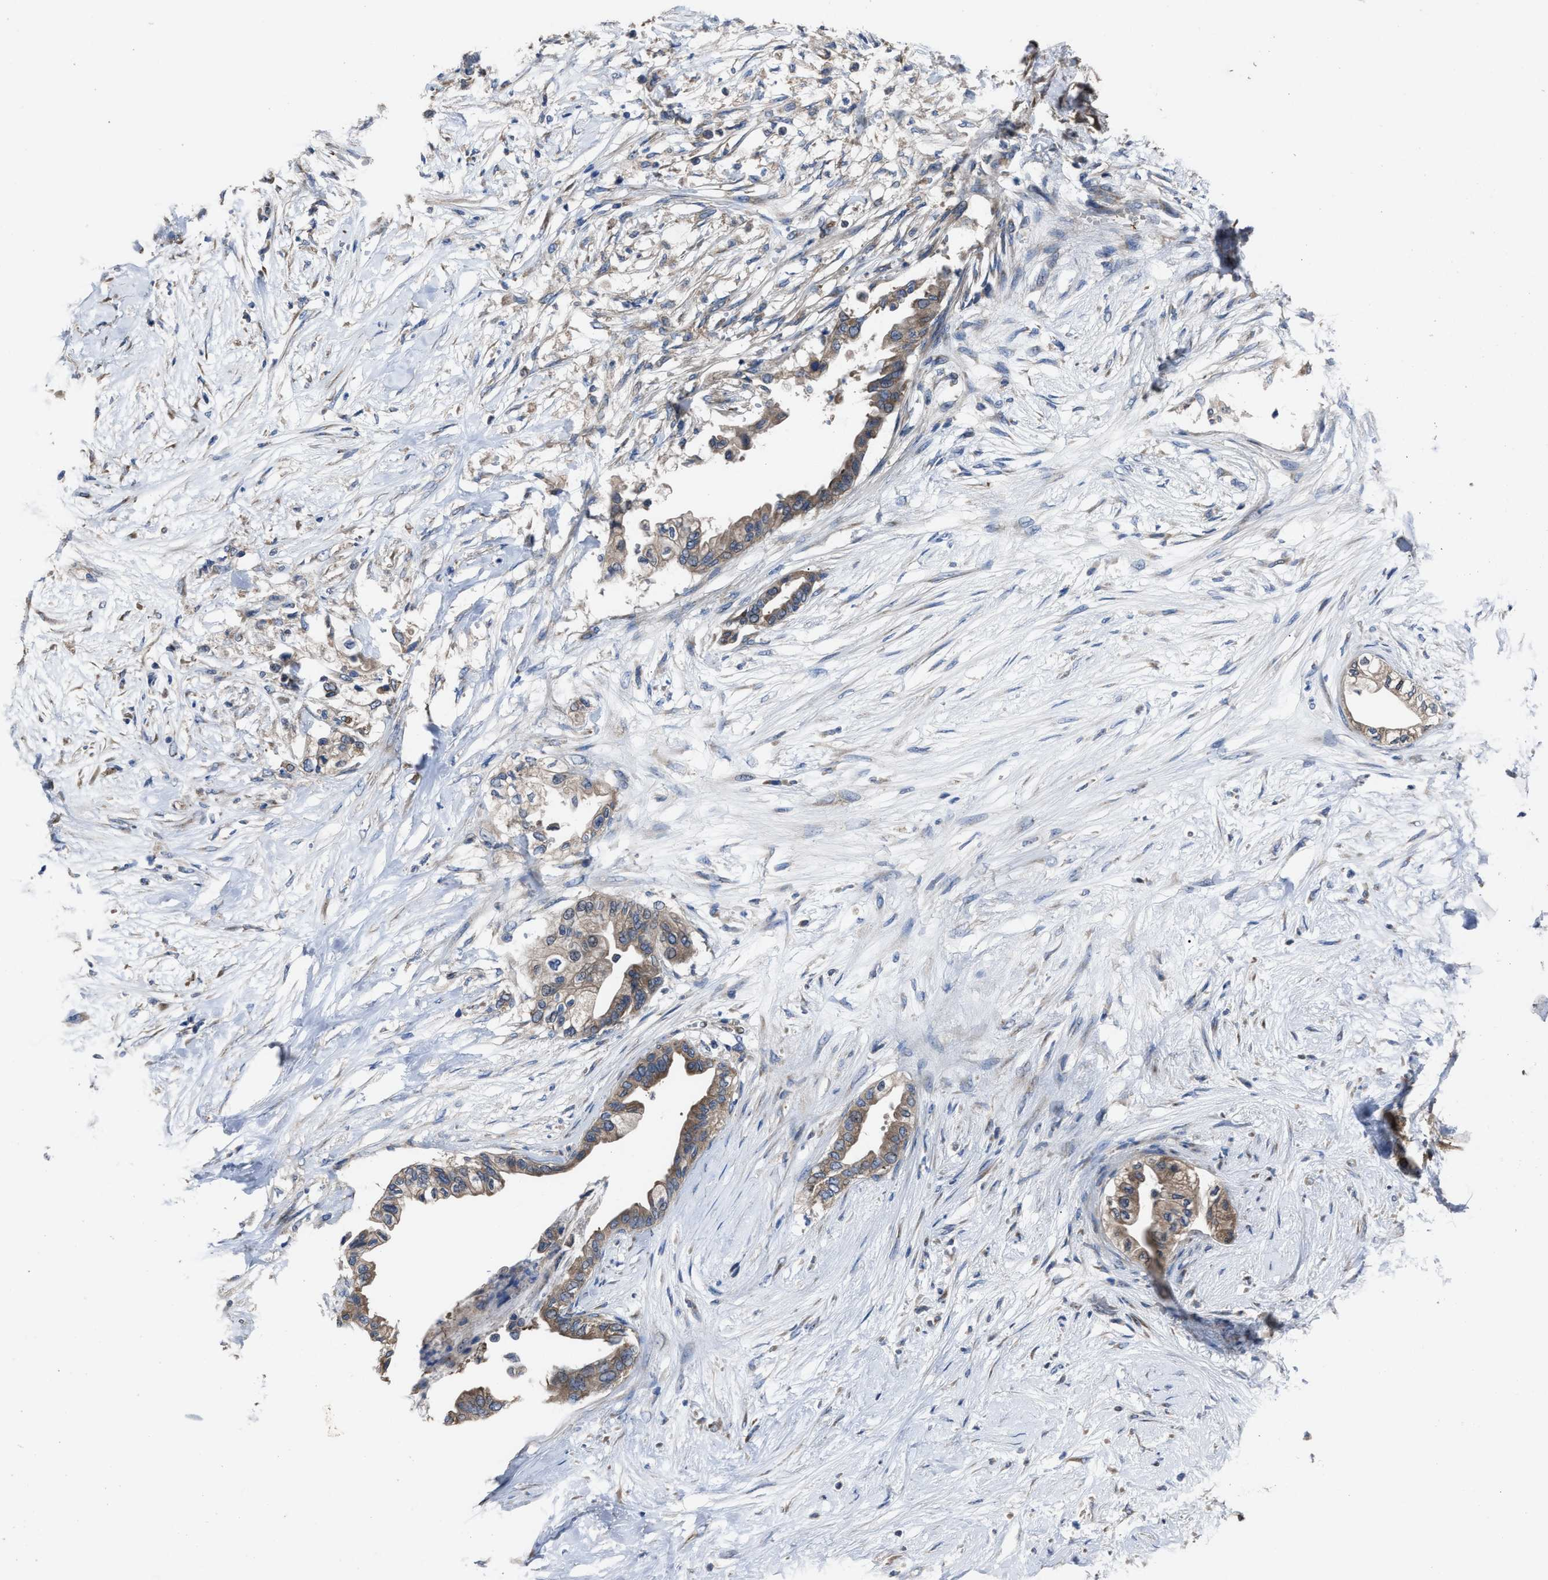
{"staining": {"intensity": "moderate", "quantity": ">75%", "location": "cytoplasmic/membranous"}, "tissue": "pancreatic cancer", "cell_type": "Tumor cells", "image_type": "cancer", "snomed": [{"axis": "morphology", "description": "Normal tissue, NOS"}, {"axis": "morphology", "description": "Adenocarcinoma, NOS"}, {"axis": "topography", "description": "Pancreas"}, {"axis": "topography", "description": "Duodenum"}], "caption": "DAB immunohistochemical staining of pancreatic adenocarcinoma displays moderate cytoplasmic/membranous protein positivity in about >75% of tumor cells.", "gene": "UPF1", "patient": {"sex": "female", "age": 60}}